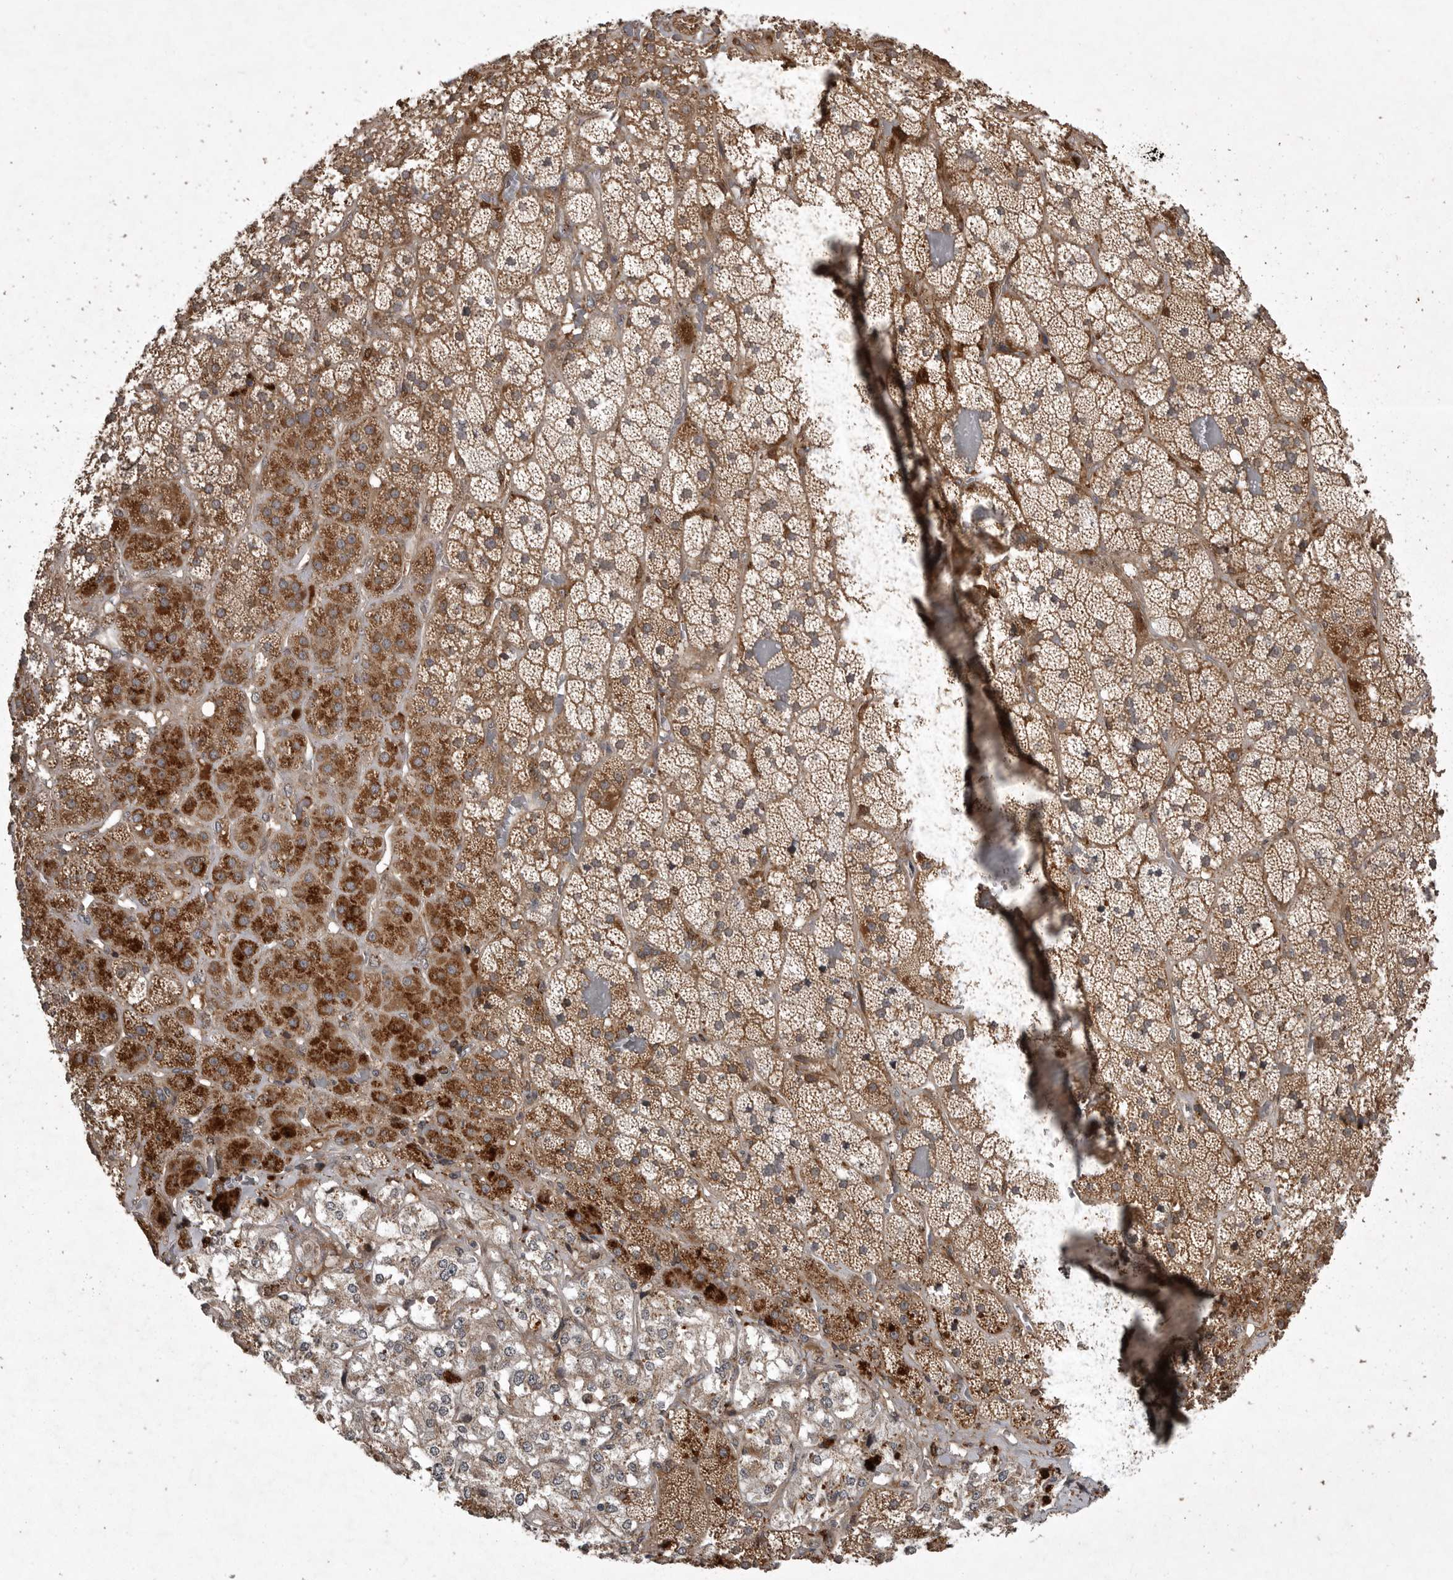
{"staining": {"intensity": "strong", "quantity": ">75%", "location": "cytoplasmic/membranous"}, "tissue": "adrenal gland", "cell_type": "Glandular cells", "image_type": "normal", "snomed": [{"axis": "morphology", "description": "Normal tissue, NOS"}, {"axis": "topography", "description": "Adrenal gland"}], "caption": "Protein positivity by IHC reveals strong cytoplasmic/membranous staining in approximately >75% of glandular cells in benign adrenal gland.", "gene": "GPR31", "patient": {"sex": "male", "age": 57}}